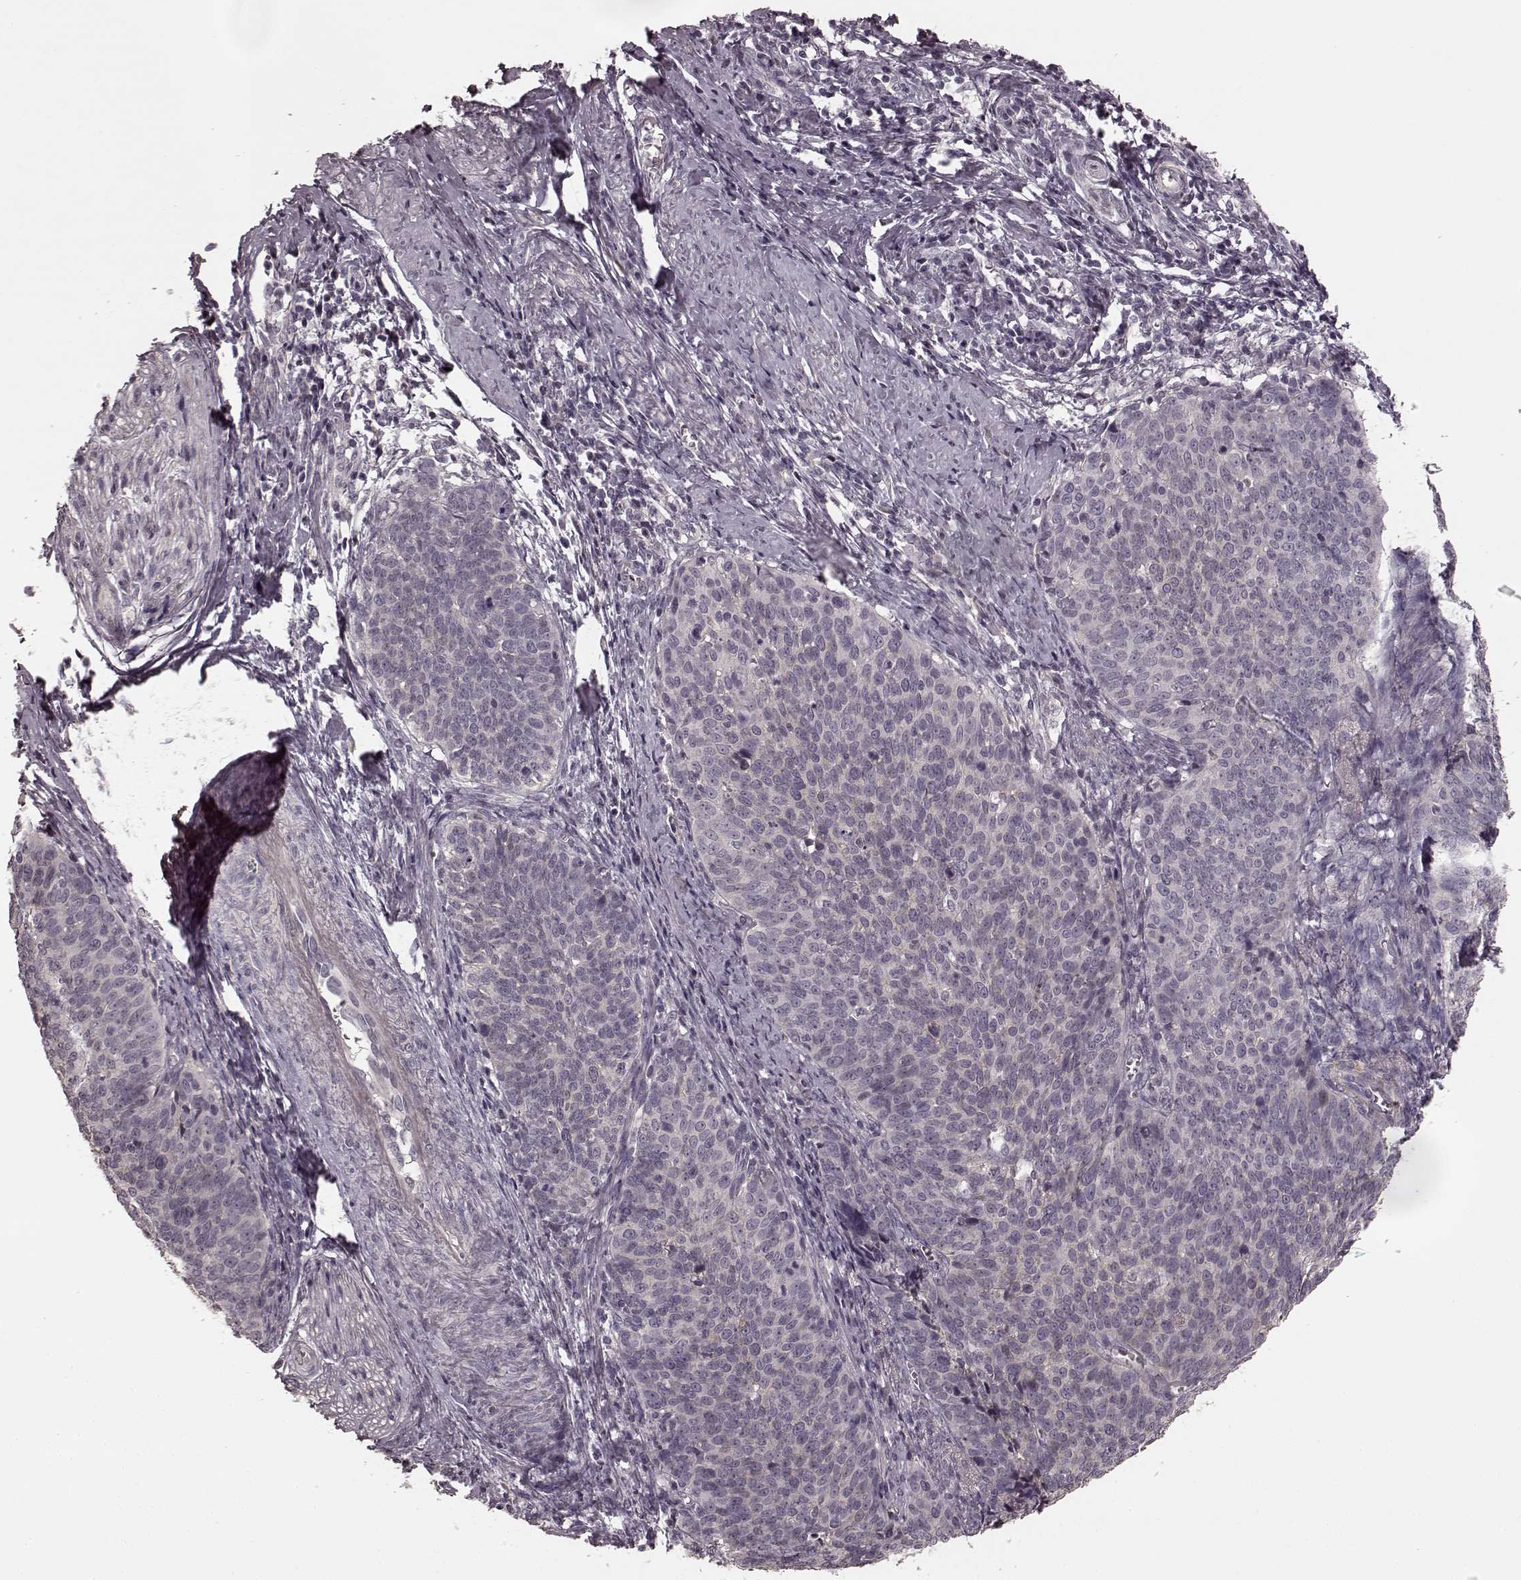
{"staining": {"intensity": "negative", "quantity": "none", "location": "none"}, "tissue": "cervical cancer", "cell_type": "Tumor cells", "image_type": "cancer", "snomed": [{"axis": "morphology", "description": "Normal tissue, NOS"}, {"axis": "morphology", "description": "Squamous cell carcinoma, NOS"}, {"axis": "topography", "description": "Cervix"}], "caption": "Micrograph shows no protein staining in tumor cells of squamous cell carcinoma (cervical) tissue.", "gene": "PRKCE", "patient": {"sex": "female", "age": 39}}